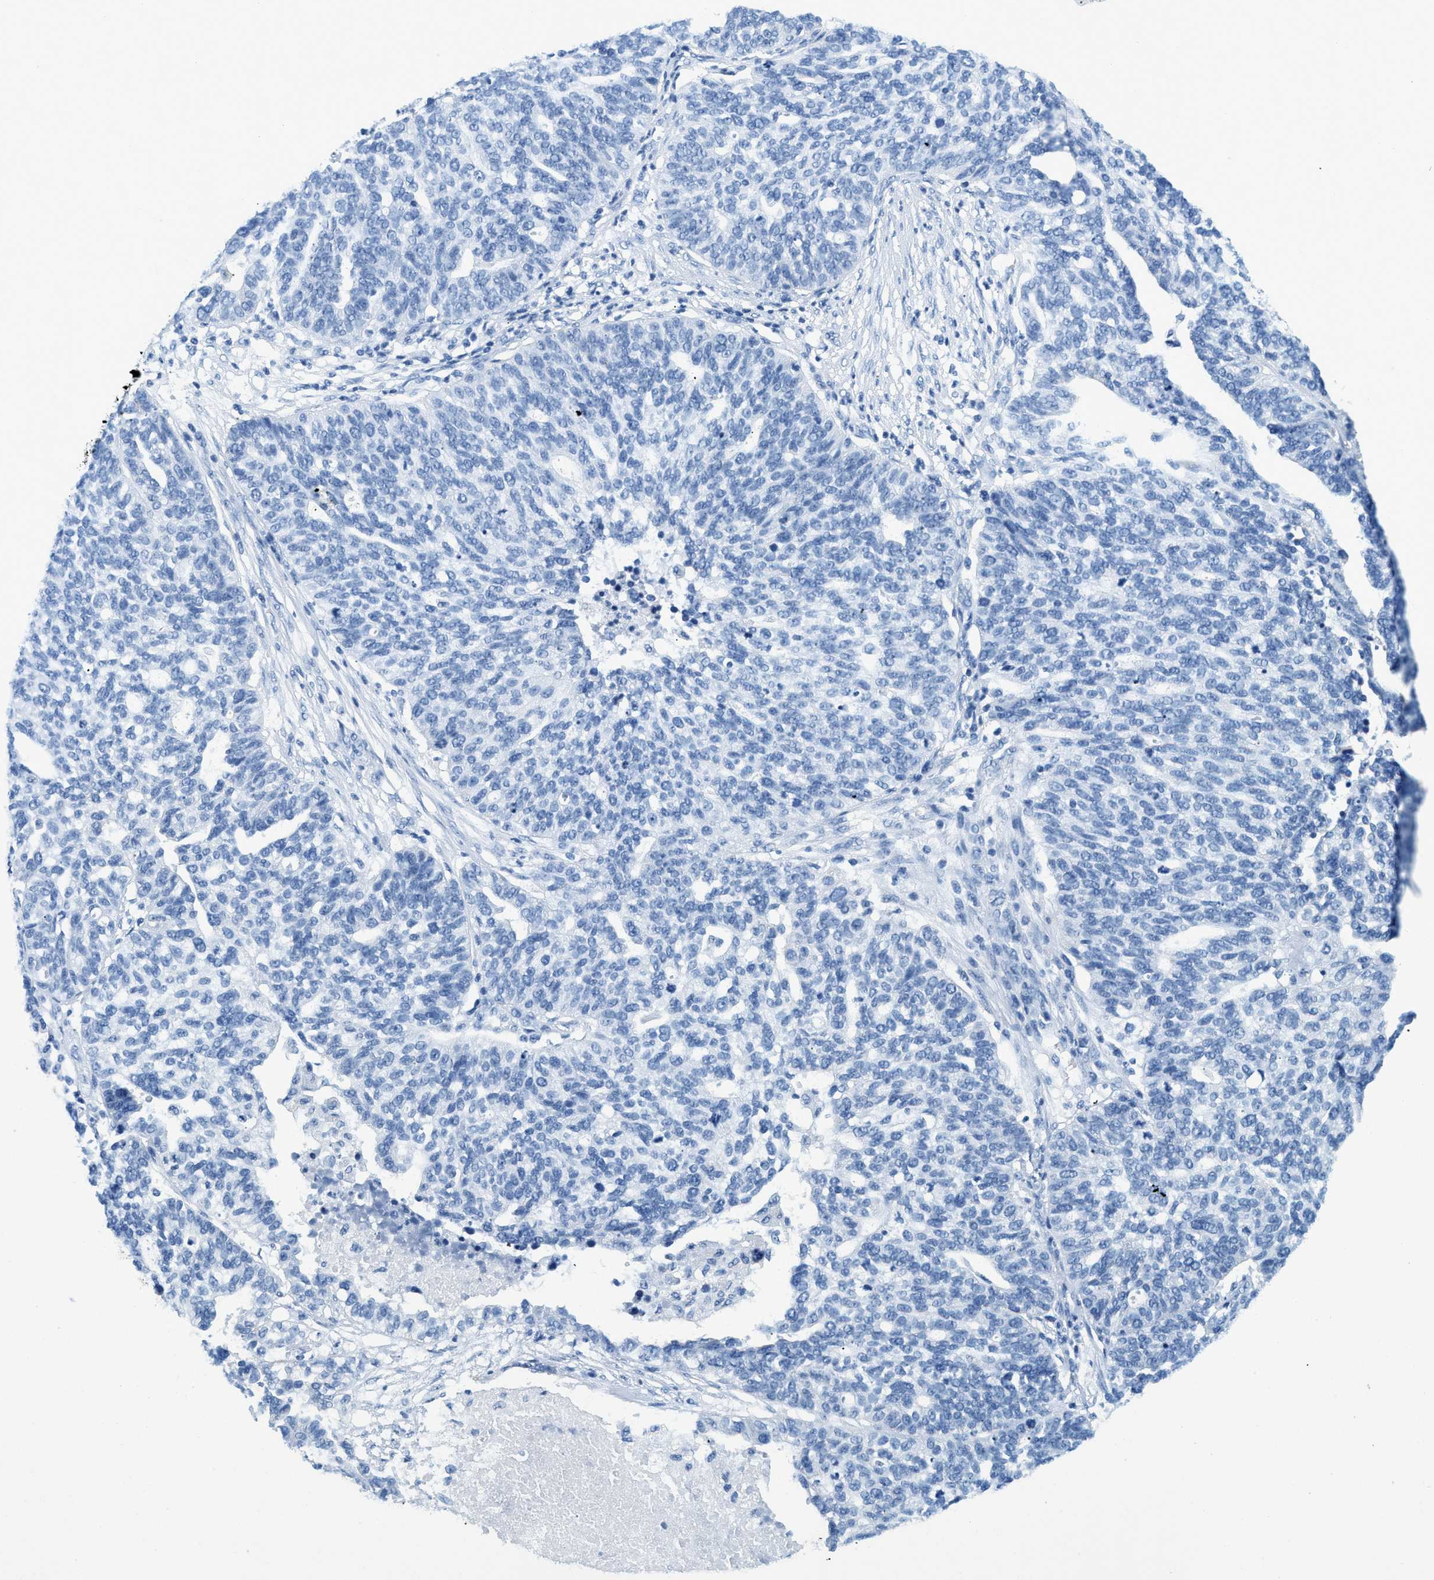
{"staining": {"intensity": "negative", "quantity": "none", "location": "none"}, "tissue": "ovarian cancer", "cell_type": "Tumor cells", "image_type": "cancer", "snomed": [{"axis": "morphology", "description": "Cystadenocarcinoma, serous, NOS"}, {"axis": "topography", "description": "Ovary"}], "caption": "Micrograph shows no significant protein positivity in tumor cells of ovarian cancer (serous cystadenocarcinoma).", "gene": "STXBP2", "patient": {"sex": "female", "age": 59}}